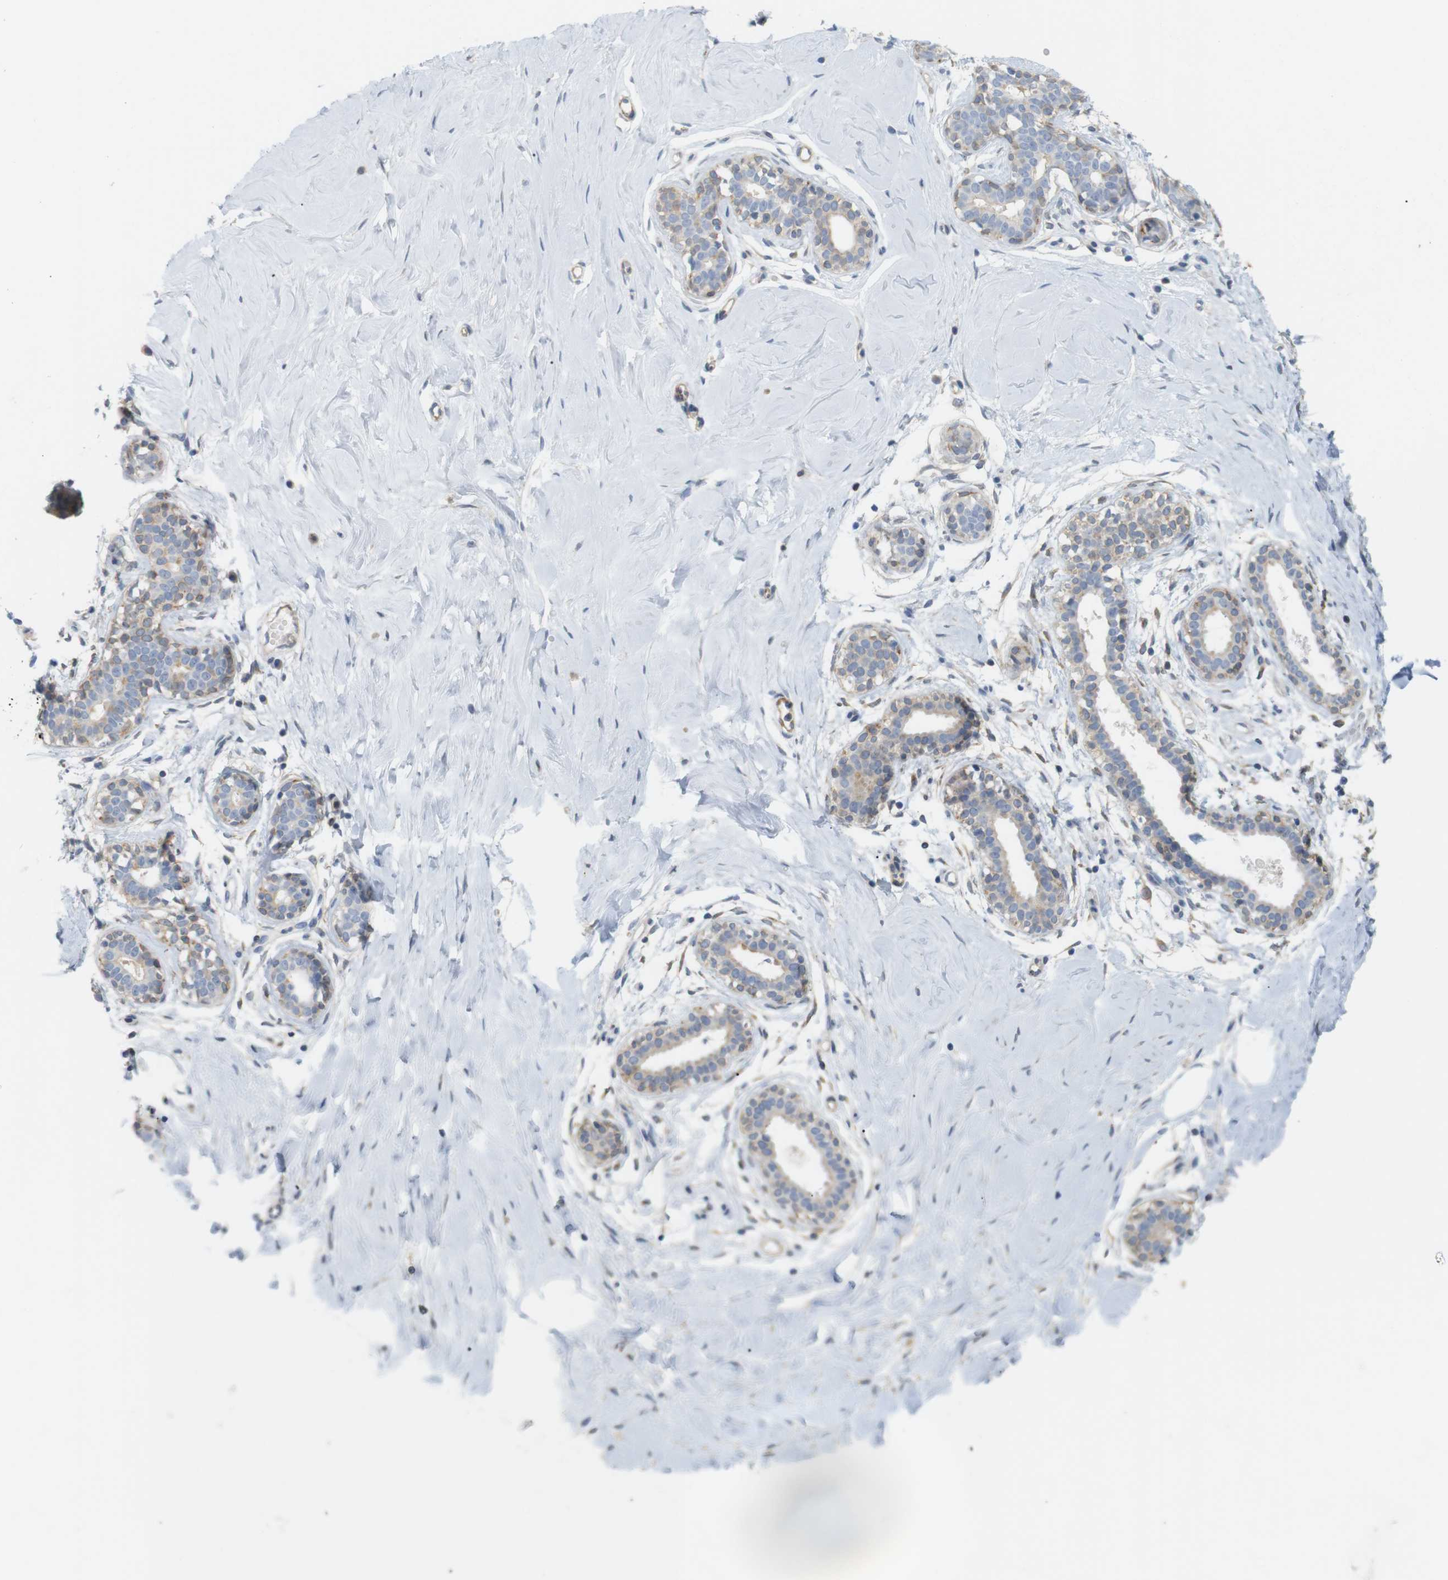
{"staining": {"intensity": "negative", "quantity": "none", "location": "none"}, "tissue": "breast", "cell_type": "Adipocytes", "image_type": "normal", "snomed": [{"axis": "morphology", "description": "Normal tissue, NOS"}, {"axis": "topography", "description": "Breast"}], "caption": "High power microscopy micrograph of an immunohistochemistry (IHC) image of unremarkable breast, revealing no significant expression in adipocytes.", "gene": "ITPR1", "patient": {"sex": "female", "age": 23}}